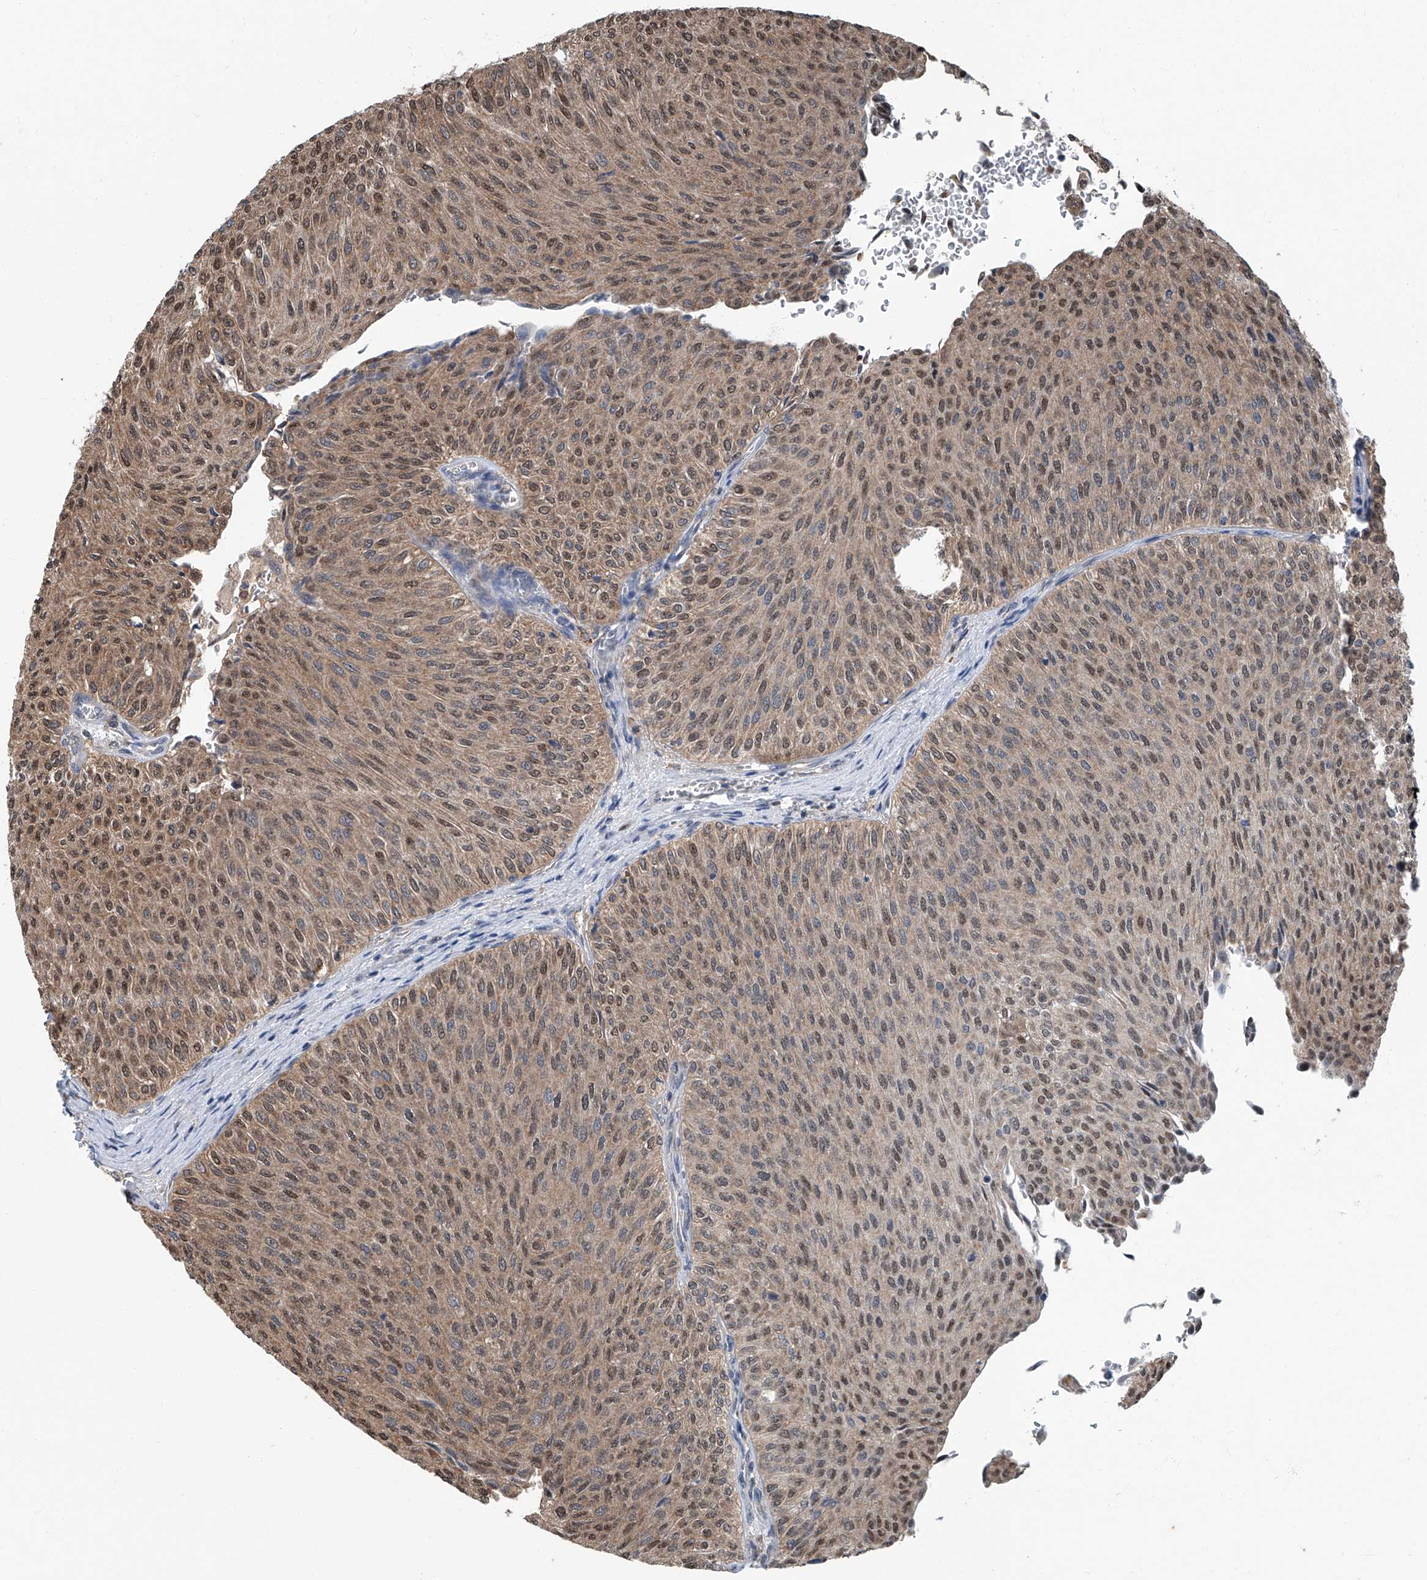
{"staining": {"intensity": "moderate", "quantity": ">75%", "location": "cytoplasmic/membranous,nuclear"}, "tissue": "urothelial cancer", "cell_type": "Tumor cells", "image_type": "cancer", "snomed": [{"axis": "morphology", "description": "Urothelial carcinoma, Low grade"}, {"axis": "topography", "description": "Urinary bladder"}], "caption": "Urothelial carcinoma (low-grade) stained for a protein demonstrates moderate cytoplasmic/membranous and nuclear positivity in tumor cells. The staining was performed using DAB to visualize the protein expression in brown, while the nuclei were stained in blue with hematoxylin (Magnification: 20x).", "gene": "CLK1", "patient": {"sex": "male", "age": 78}}